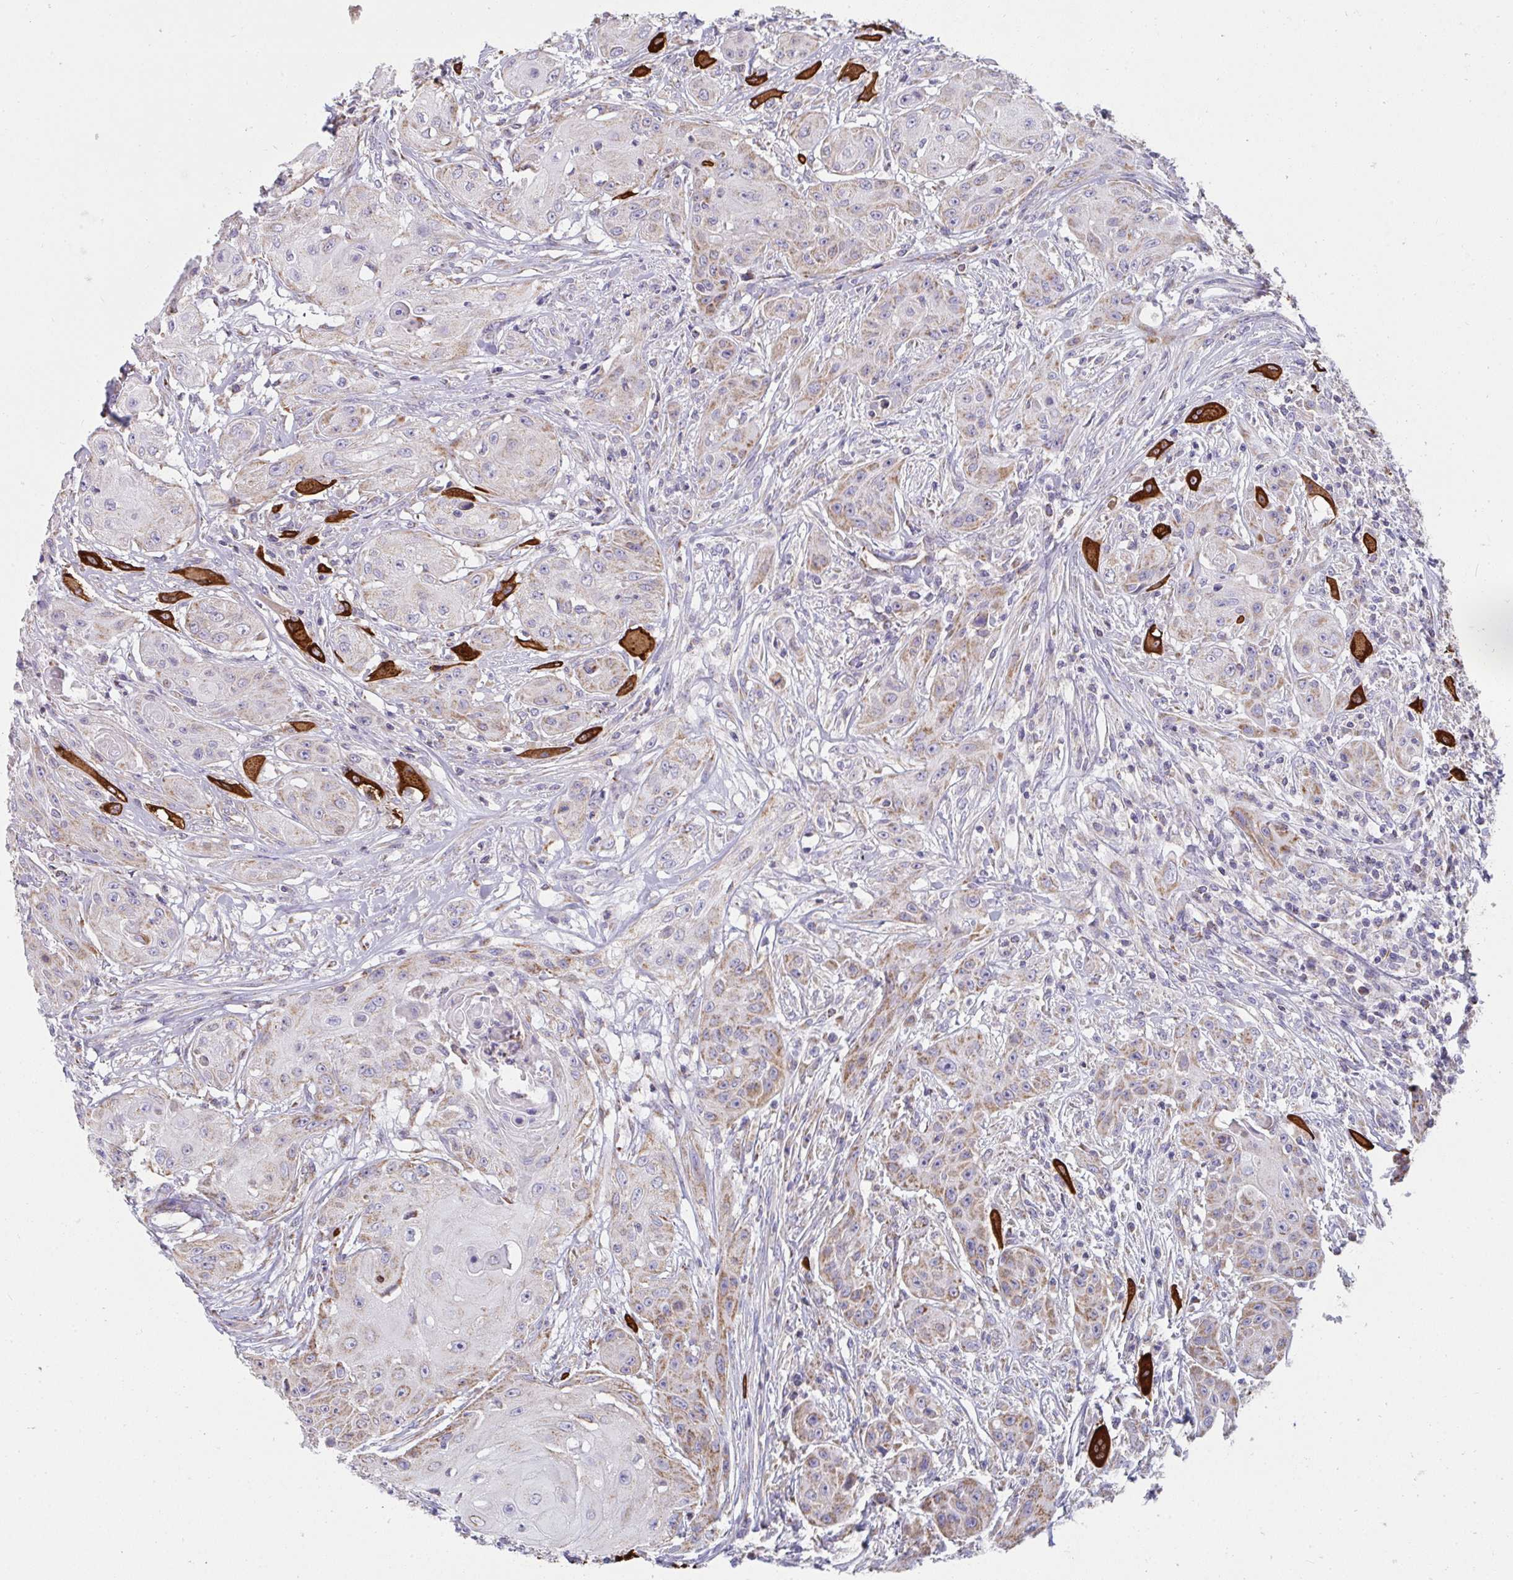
{"staining": {"intensity": "weak", "quantity": "25%-75%", "location": "cytoplasmic/membranous"}, "tissue": "head and neck cancer", "cell_type": "Tumor cells", "image_type": "cancer", "snomed": [{"axis": "morphology", "description": "Squamous cell carcinoma, NOS"}, {"axis": "topography", "description": "Oral tissue"}, {"axis": "topography", "description": "Head-Neck"}, {"axis": "topography", "description": "Neck, NOS"}], "caption": "Immunohistochemistry (IHC) (DAB) staining of human squamous cell carcinoma (head and neck) exhibits weak cytoplasmic/membranous protein positivity in approximately 25%-75% of tumor cells.", "gene": "FAHD1", "patient": {"sex": "female", "age": 55}}